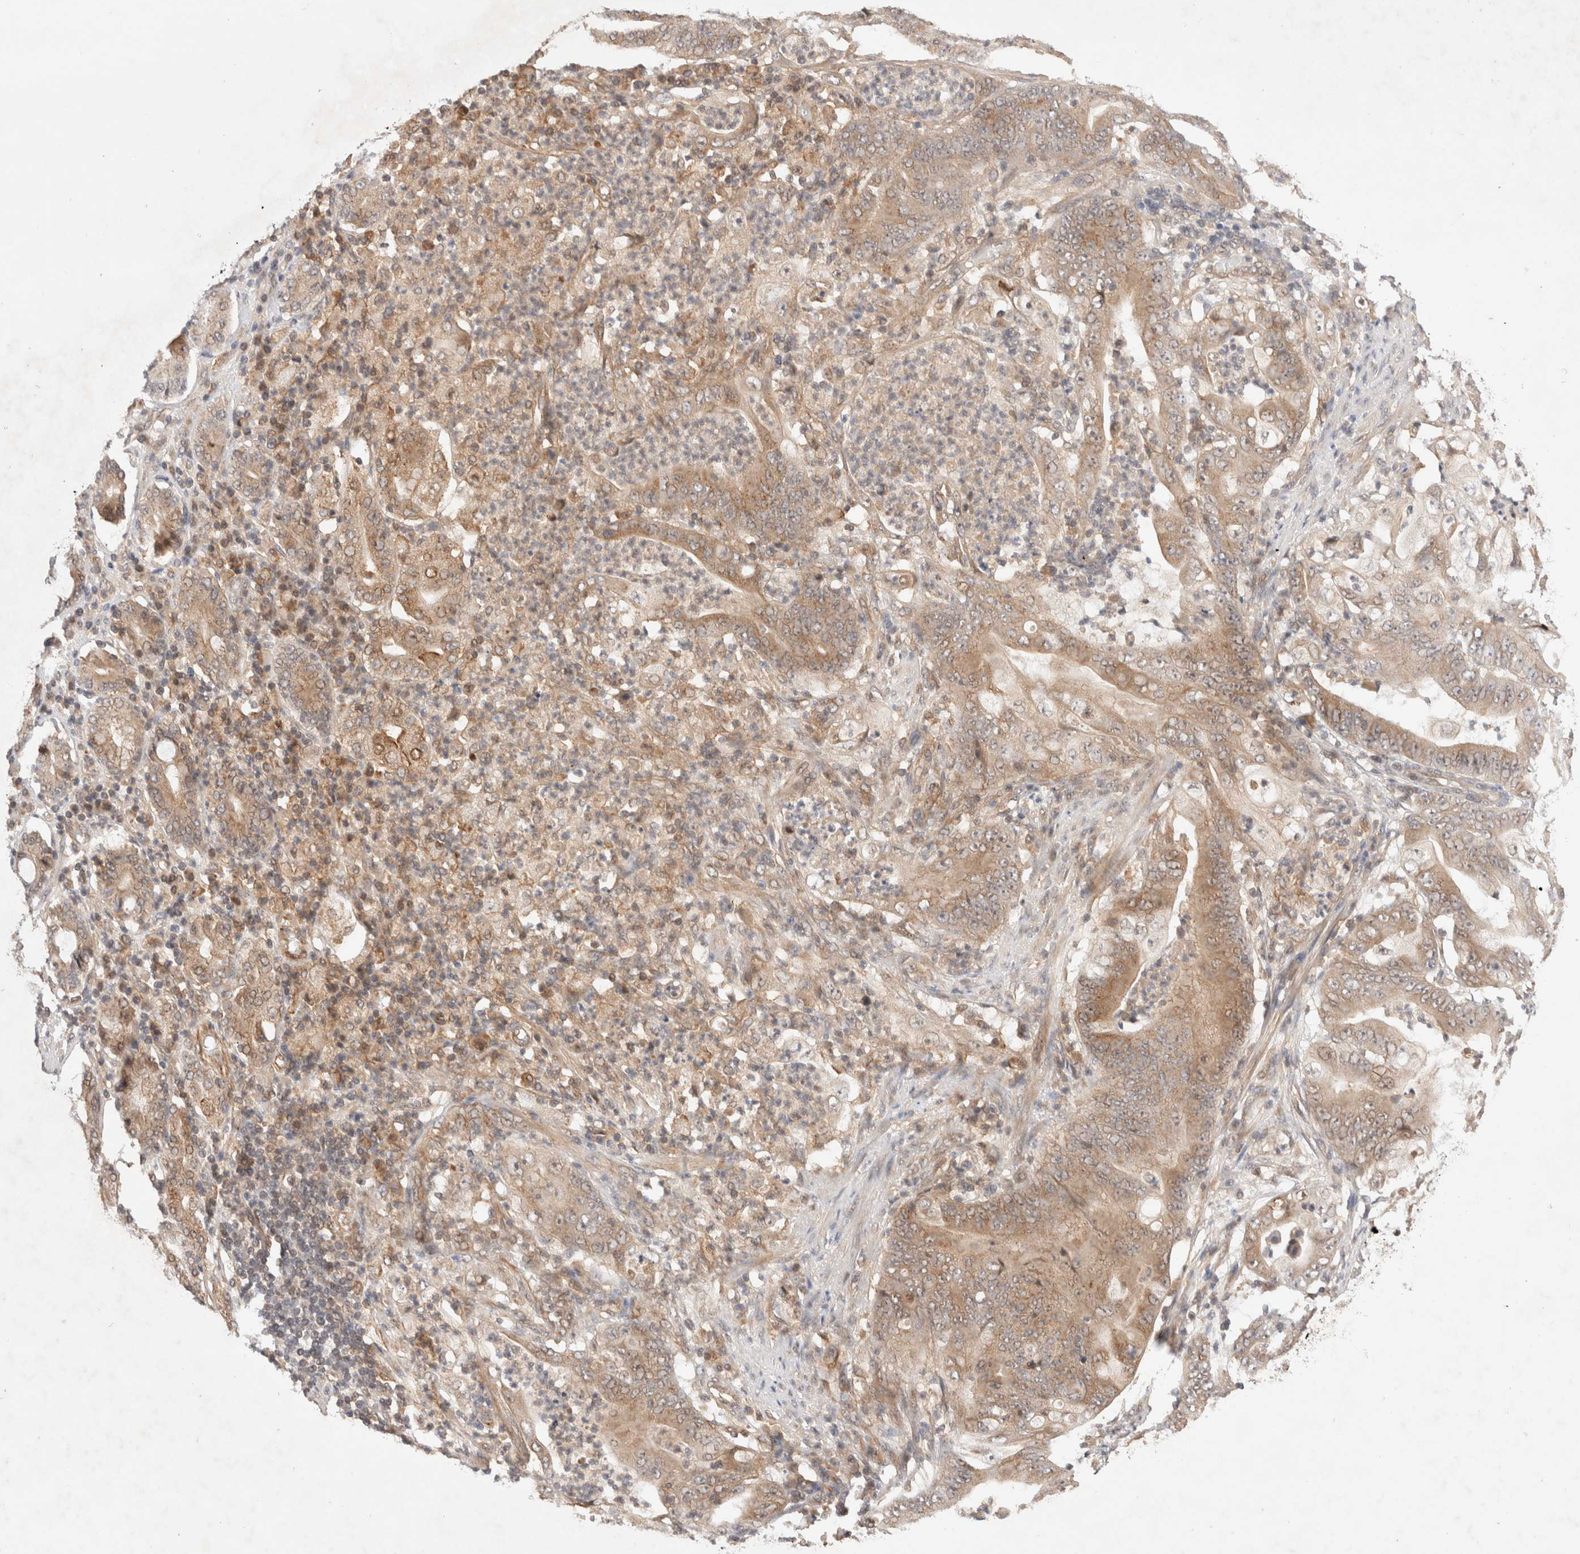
{"staining": {"intensity": "moderate", "quantity": ">75%", "location": "cytoplasmic/membranous"}, "tissue": "stomach cancer", "cell_type": "Tumor cells", "image_type": "cancer", "snomed": [{"axis": "morphology", "description": "Adenocarcinoma, NOS"}, {"axis": "topography", "description": "Stomach"}], "caption": "Protein staining of stomach adenocarcinoma tissue exhibits moderate cytoplasmic/membranous positivity in approximately >75% of tumor cells.", "gene": "SIKE1", "patient": {"sex": "female", "age": 73}}